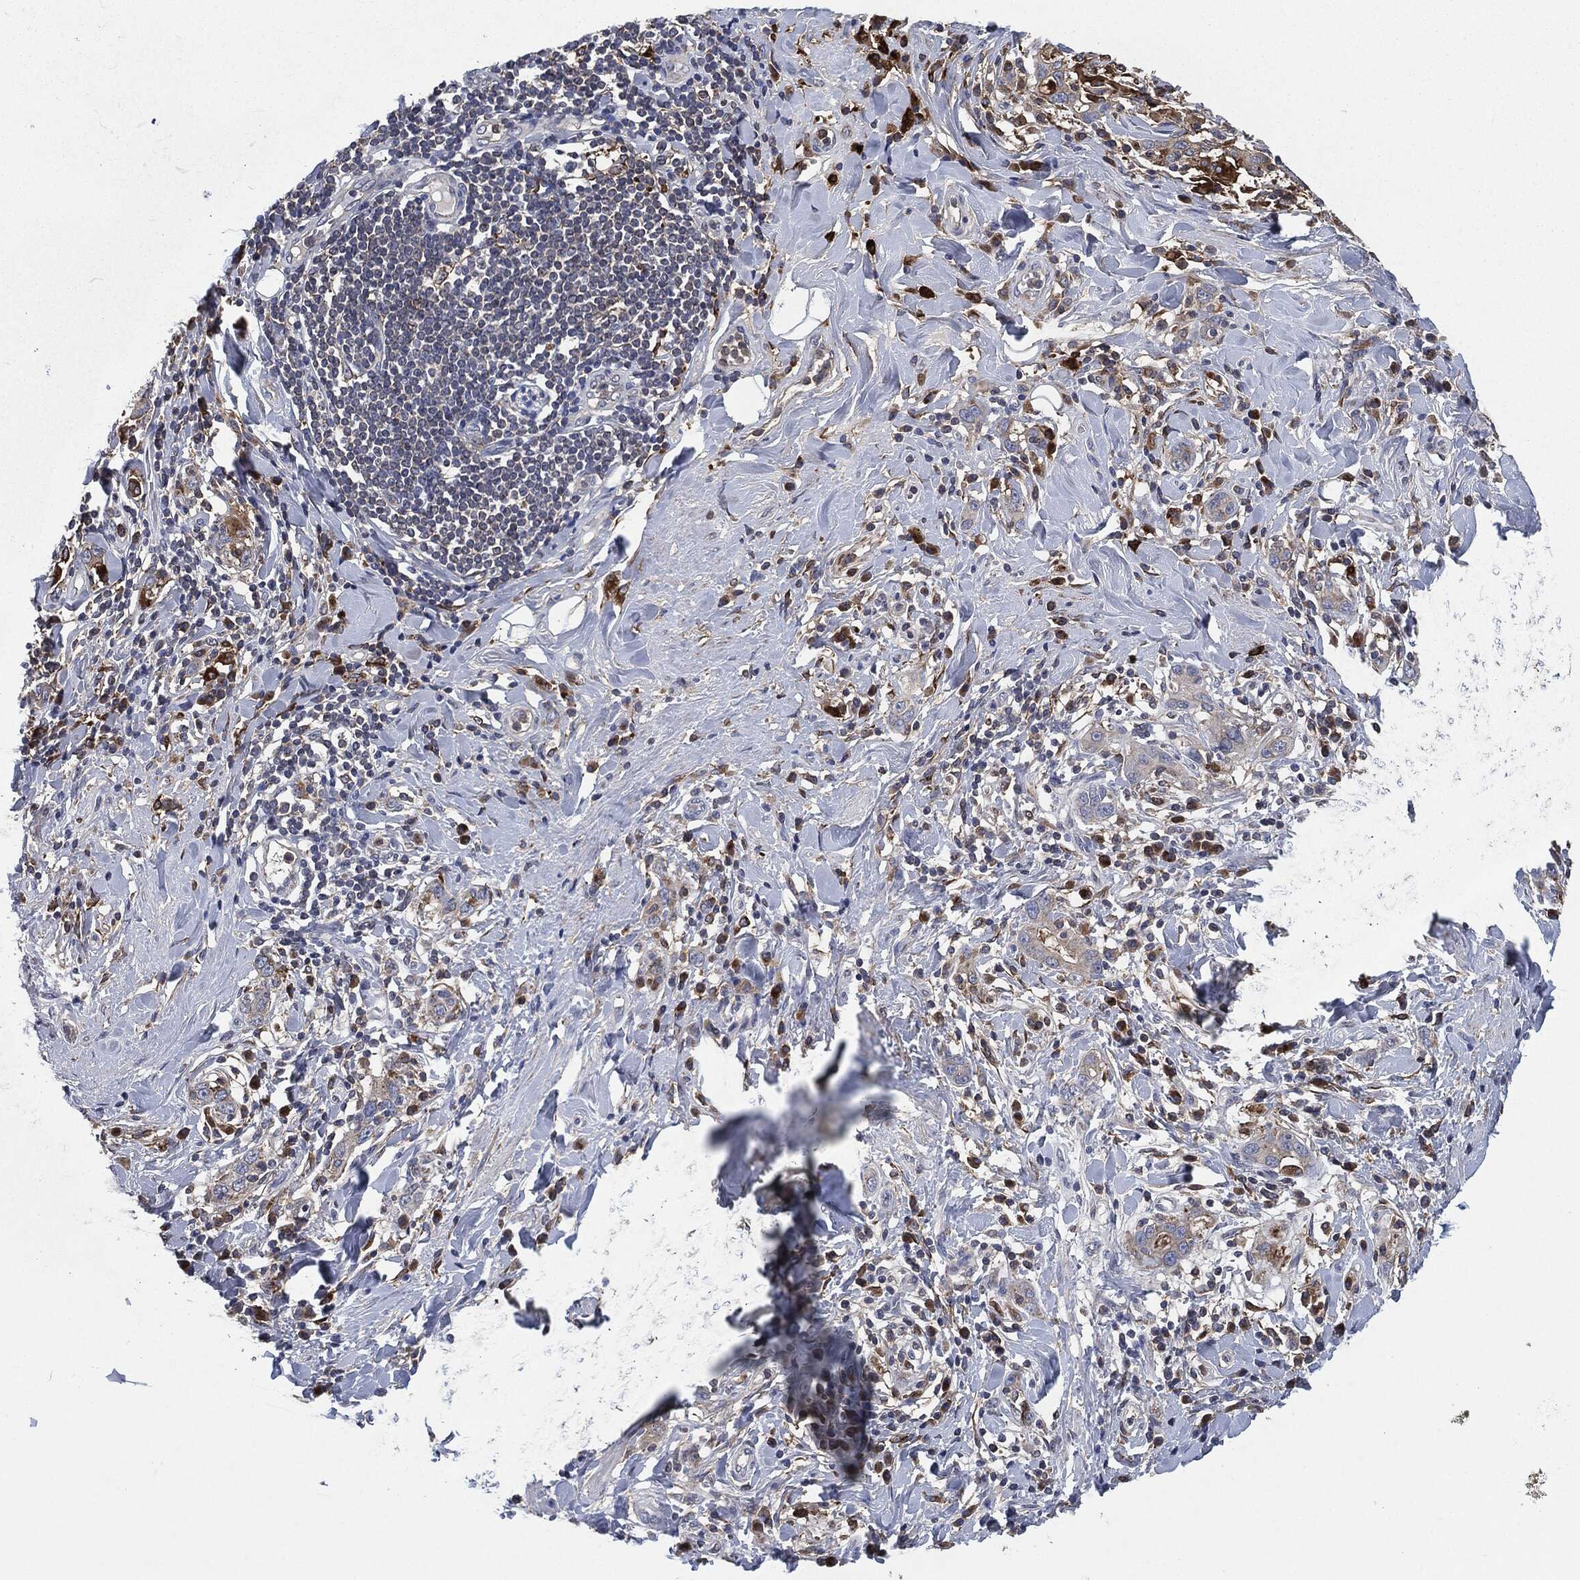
{"staining": {"intensity": "negative", "quantity": "none", "location": "none"}, "tissue": "stomach cancer", "cell_type": "Tumor cells", "image_type": "cancer", "snomed": [{"axis": "morphology", "description": "Adenocarcinoma, NOS"}, {"axis": "topography", "description": "Stomach"}], "caption": "DAB (3,3'-diaminobenzidine) immunohistochemical staining of human adenocarcinoma (stomach) shows no significant positivity in tumor cells. (Stains: DAB immunohistochemistry with hematoxylin counter stain, Microscopy: brightfield microscopy at high magnification).", "gene": "TMEM11", "patient": {"sex": "male", "age": 79}}